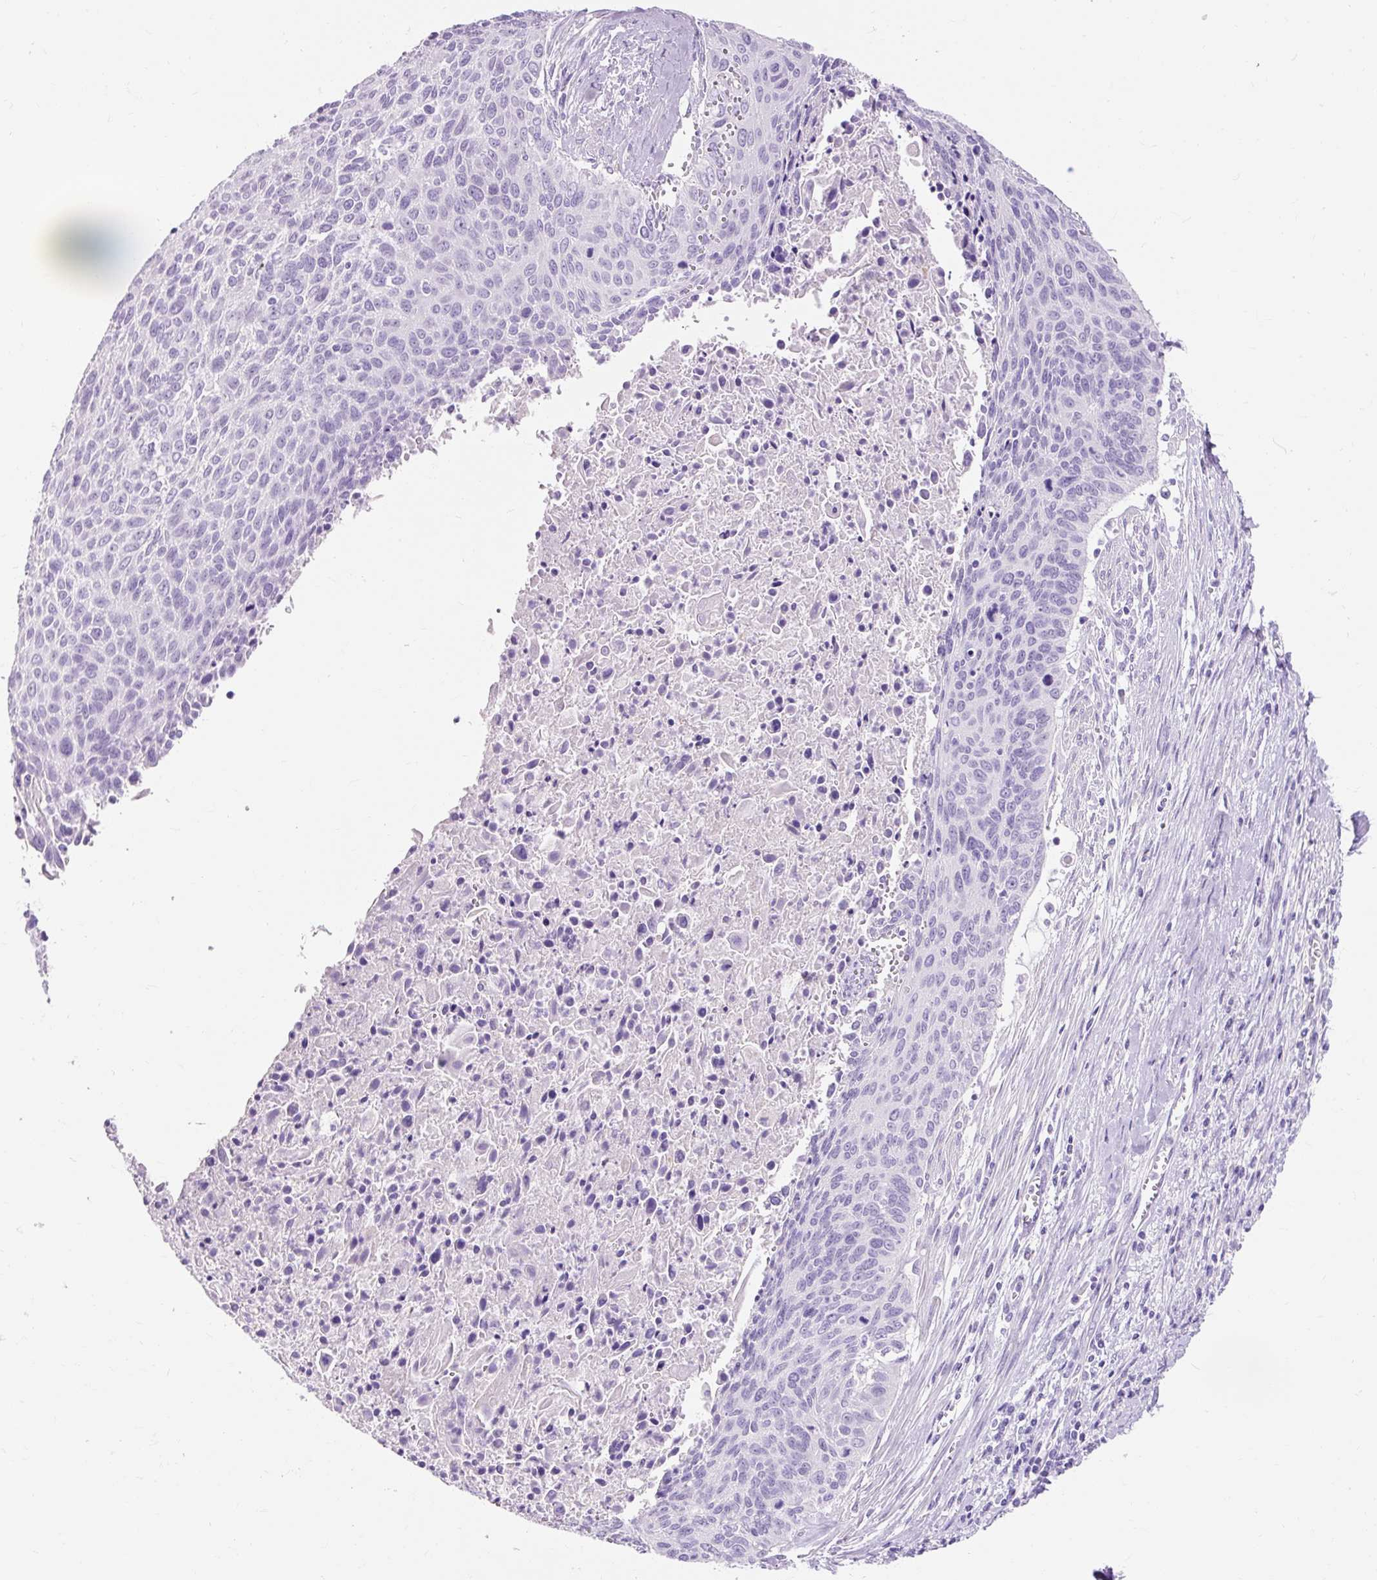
{"staining": {"intensity": "negative", "quantity": "none", "location": "none"}, "tissue": "cervical cancer", "cell_type": "Tumor cells", "image_type": "cancer", "snomed": [{"axis": "morphology", "description": "Squamous cell carcinoma, NOS"}, {"axis": "topography", "description": "Cervix"}], "caption": "Cervical squamous cell carcinoma was stained to show a protein in brown. There is no significant staining in tumor cells.", "gene": "CLDN25", "patient": {"sex": "female", "age": 55}}